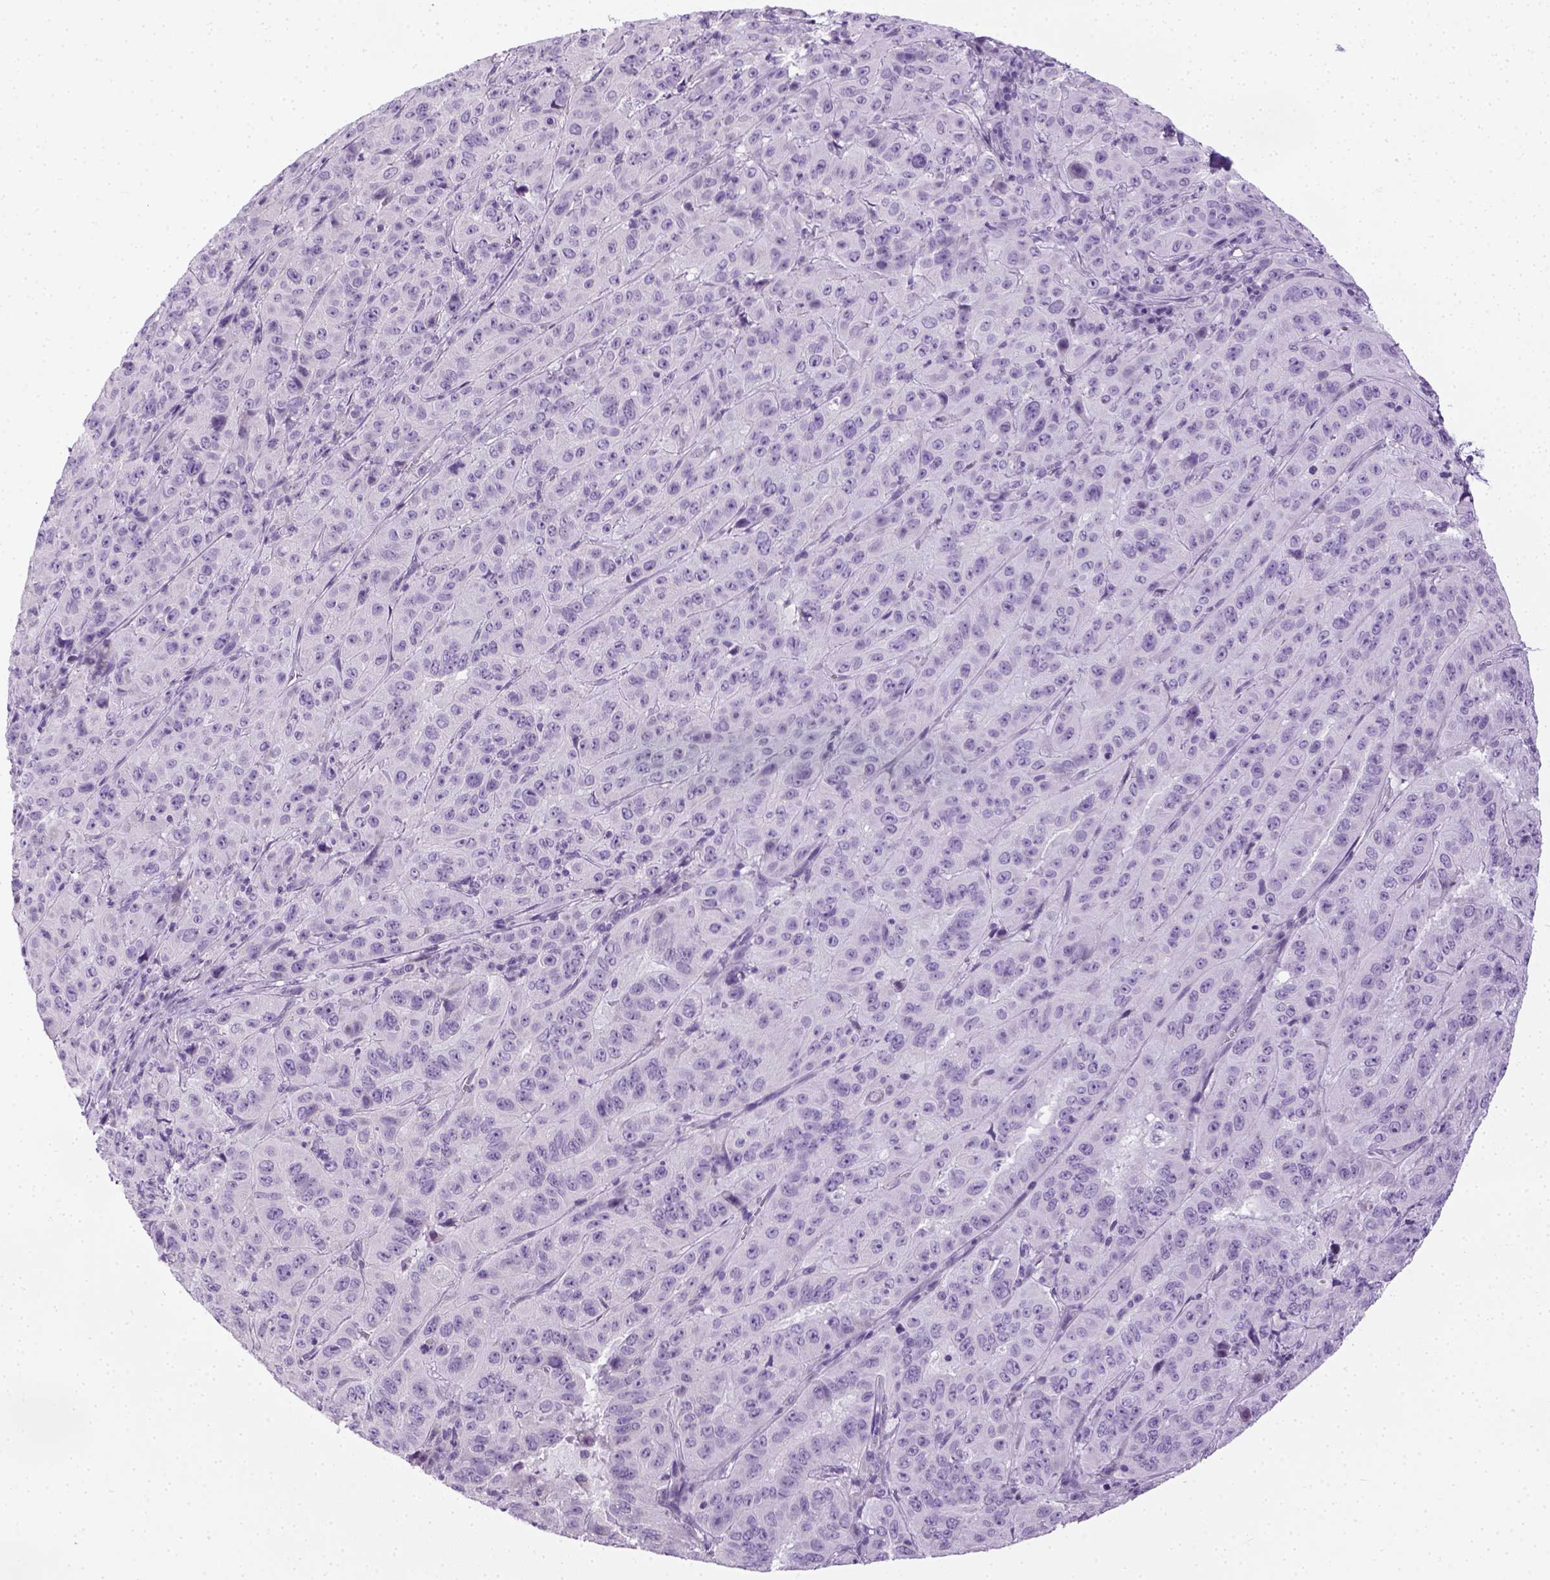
{"staining": {"intensity": "negative", "quantity": "none", "location": "none"}, "tissue": "pancreatic cancer", "cell_type": "Tumor cells", "image_type": "cancer", "snomed": [{"axis": "morphology", "description": "Adenocarcinoma, NOS"}, {"axis": "topography", "description": "Pancreas"}], "caption": "Immunohistochemistry (IHC) image of human pancreatic cancer (adenocarcinoma) stained for a protein (brown), which reveals no staining in tumor cells.", "gene": "LGSN", "patient": {"sex": "male", "age": 63}}